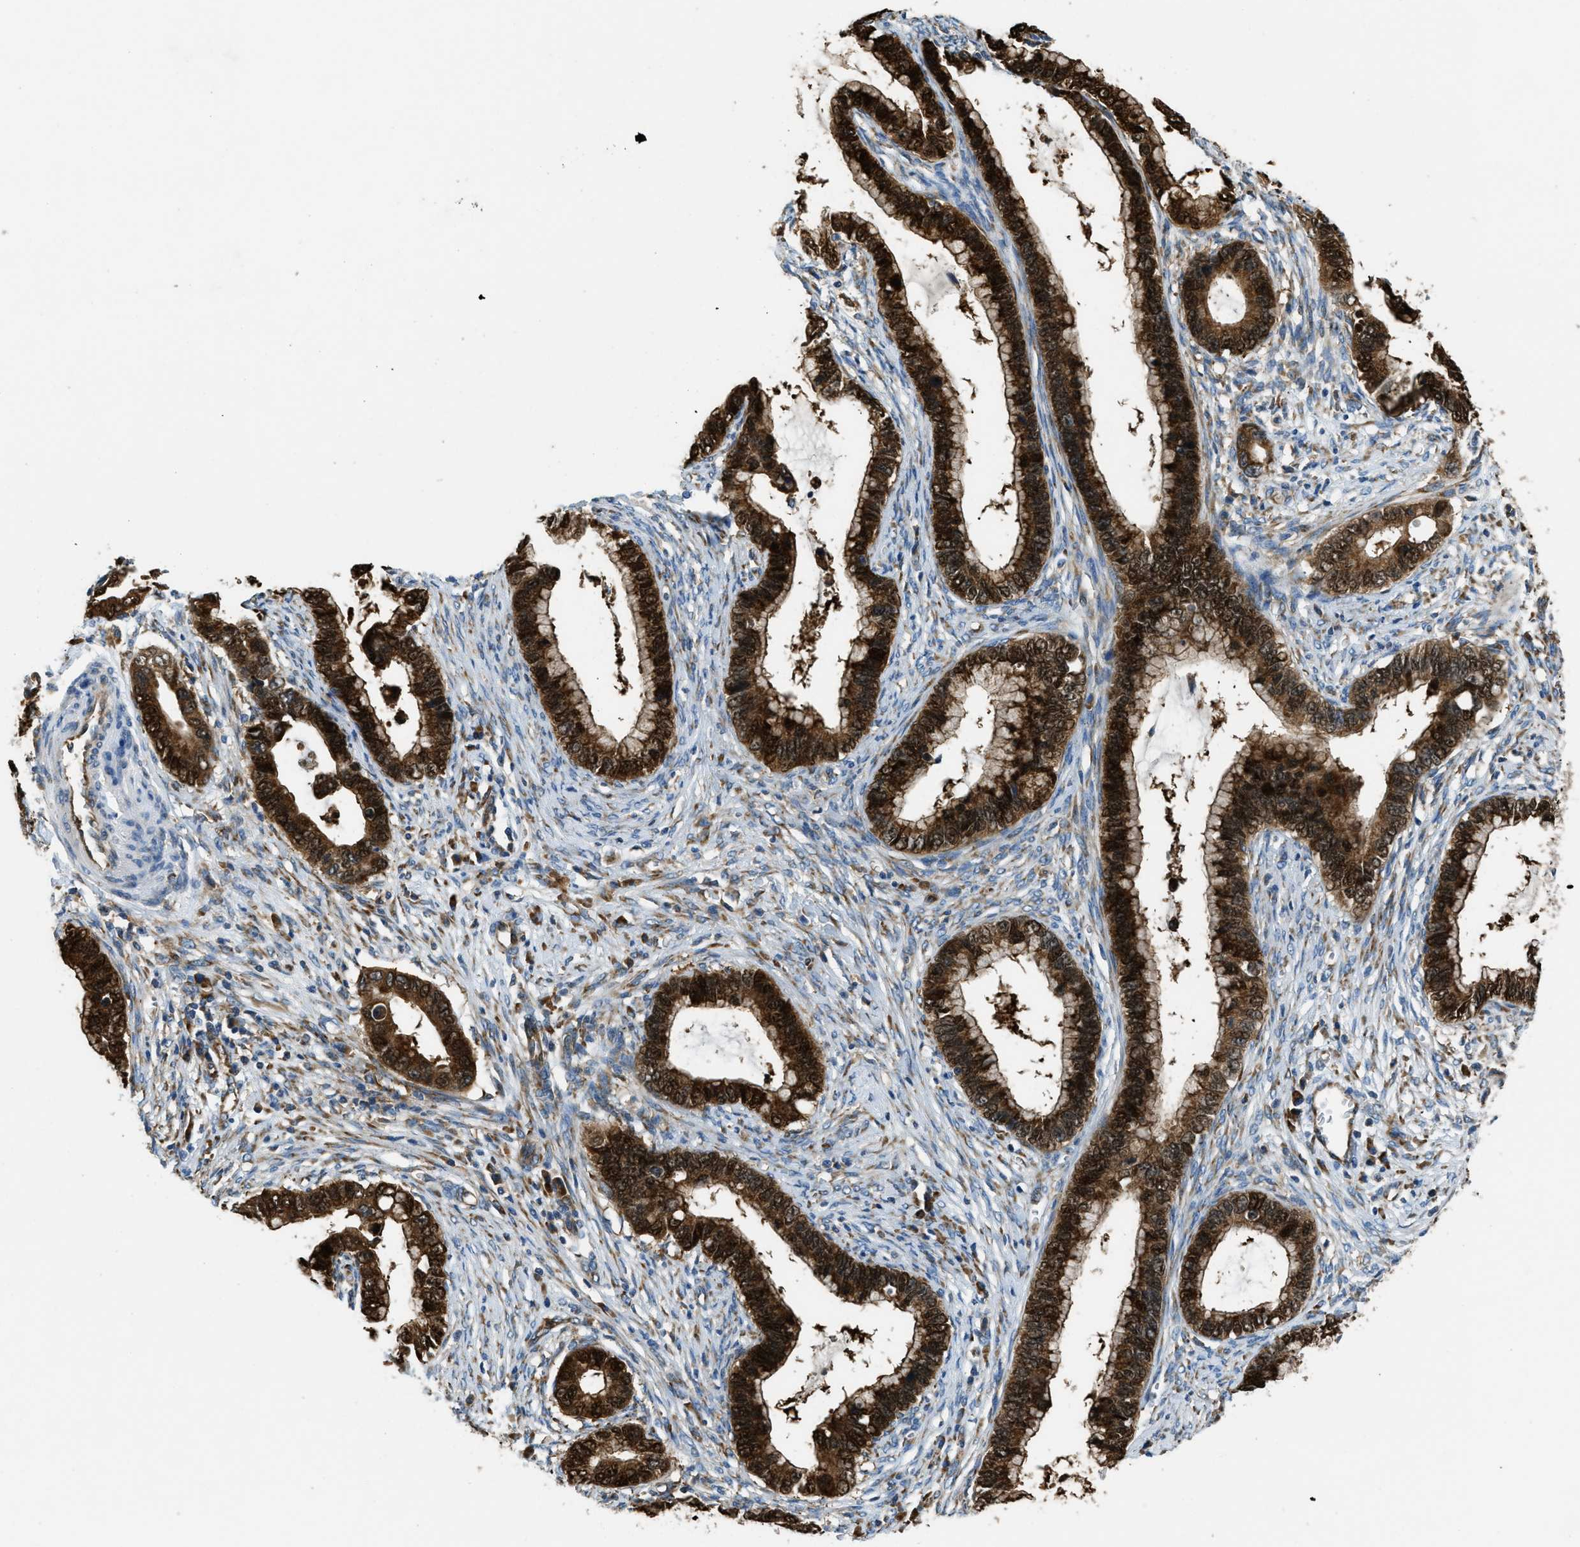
{"staining": {"intensity": "strong", "quantity": ">75%", "location": "cytoplasmic/membranous,nuclear"}, "tissue": "cervical cancer", "cell_type": "Tumor cells", "image_type": "cancer", "snomed": [{"axis": "morphology", "description": "Adenocarcinoma, NOS"}, {"axis": "topography", "description": "Cervix"}], "caption": "Protein expression analysis of human adenocarcinoma (cervical) reveals strong cytoplasmic/membranous and nuclear staining in about >75% of tumor cells. Ihc stains the protein of interest in brown and the nuclei are stained blue.", "gene": "GIMAP8", "patient": {"sex": "female", "age": 44}}